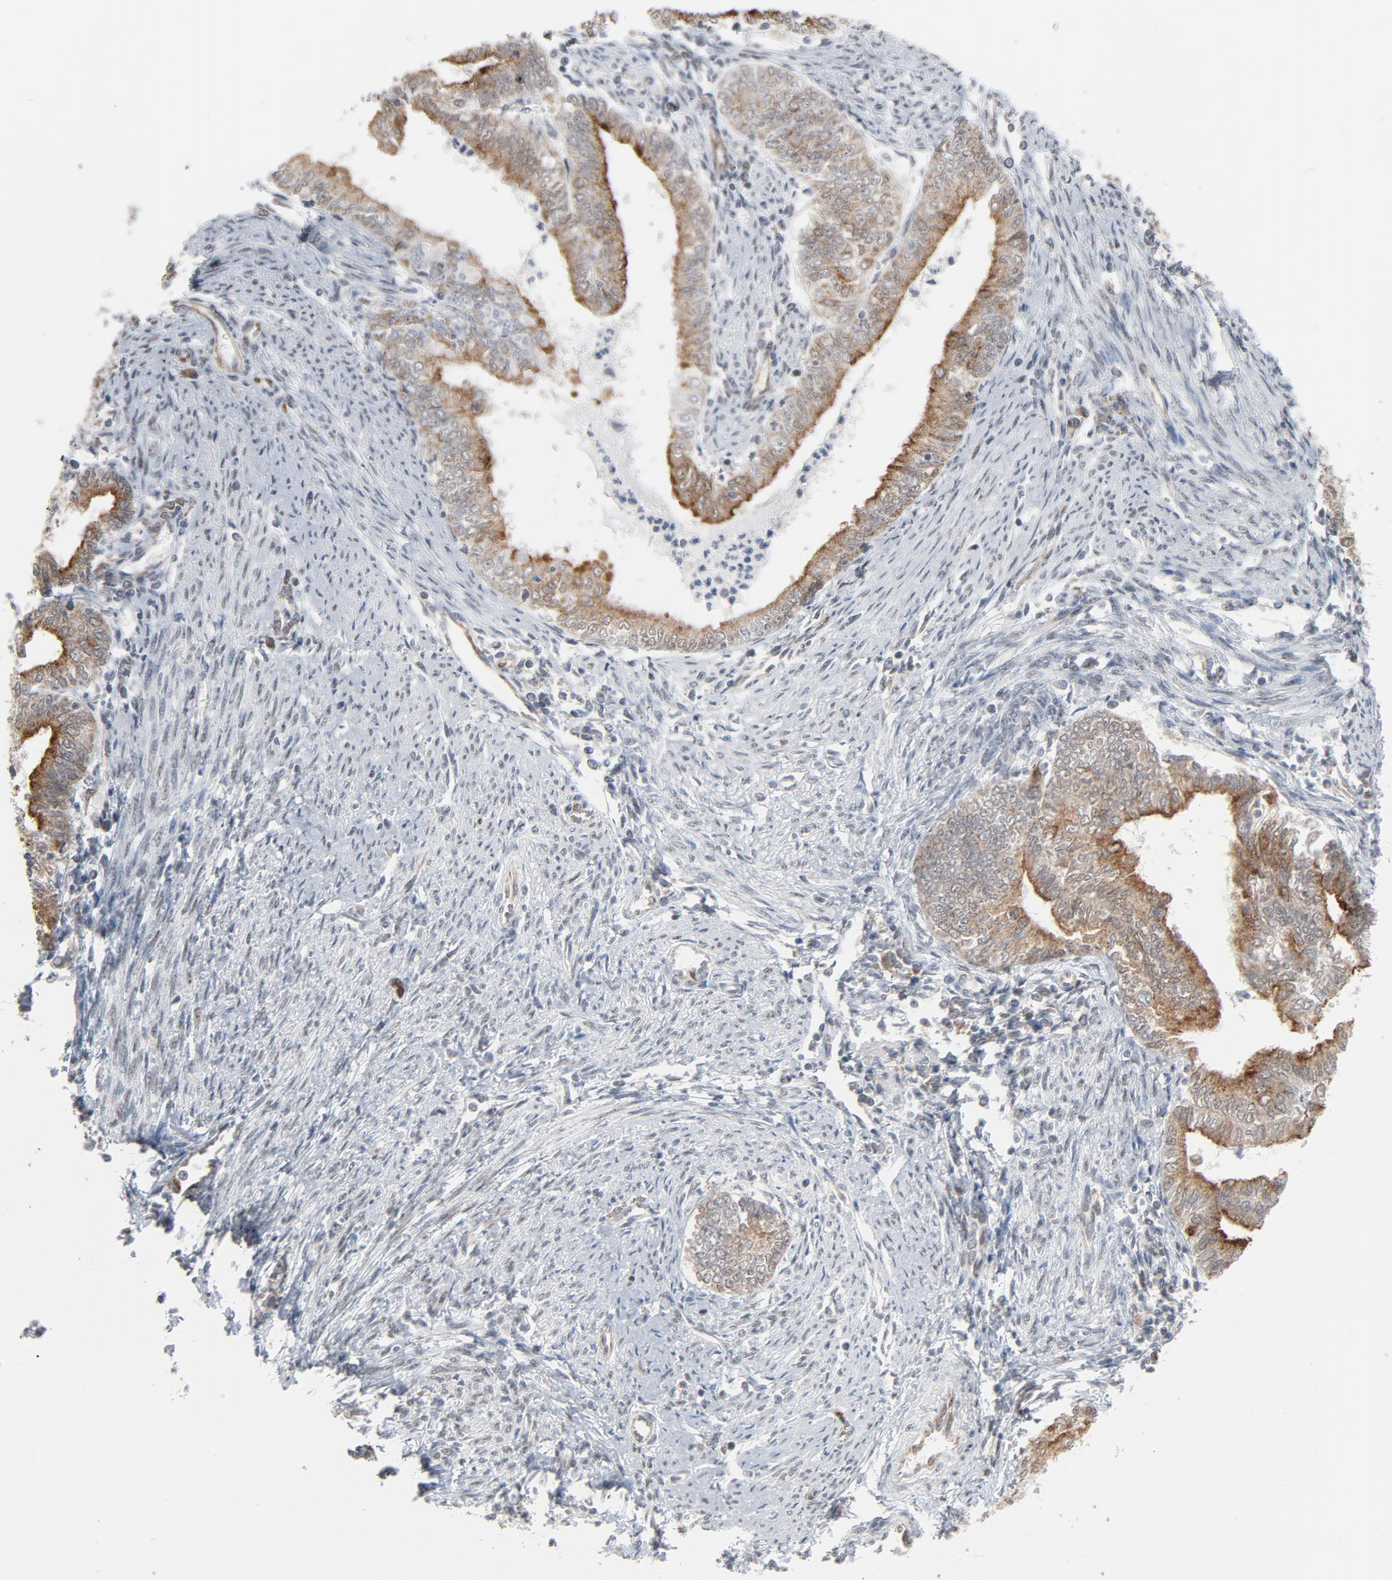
{"staining": {"intensity": "moderate", "quantity": ">75%", "location": "cytoplasmic/membranous"}, "tissue": "endometrial cancer", "cell_type": "Tumor cells", "image_type": "cancer", "snomed": [{"axis": "morphology", "description": "Adenocarcinoma, NOS"}, {"axis": "topography", "description": "Endometrium"}], "caption": "Endometrial cancer (adenocarcinoma) tissue reveals moderate cytoplasmic/membranous expression in about >75% of tumor cells, visualized by immunohistochemistry. (Brightfield microscopy of DAB IHC at high magnification).", "gene": "ITPR3", "patient": {"sex": "female", "age": 66}}